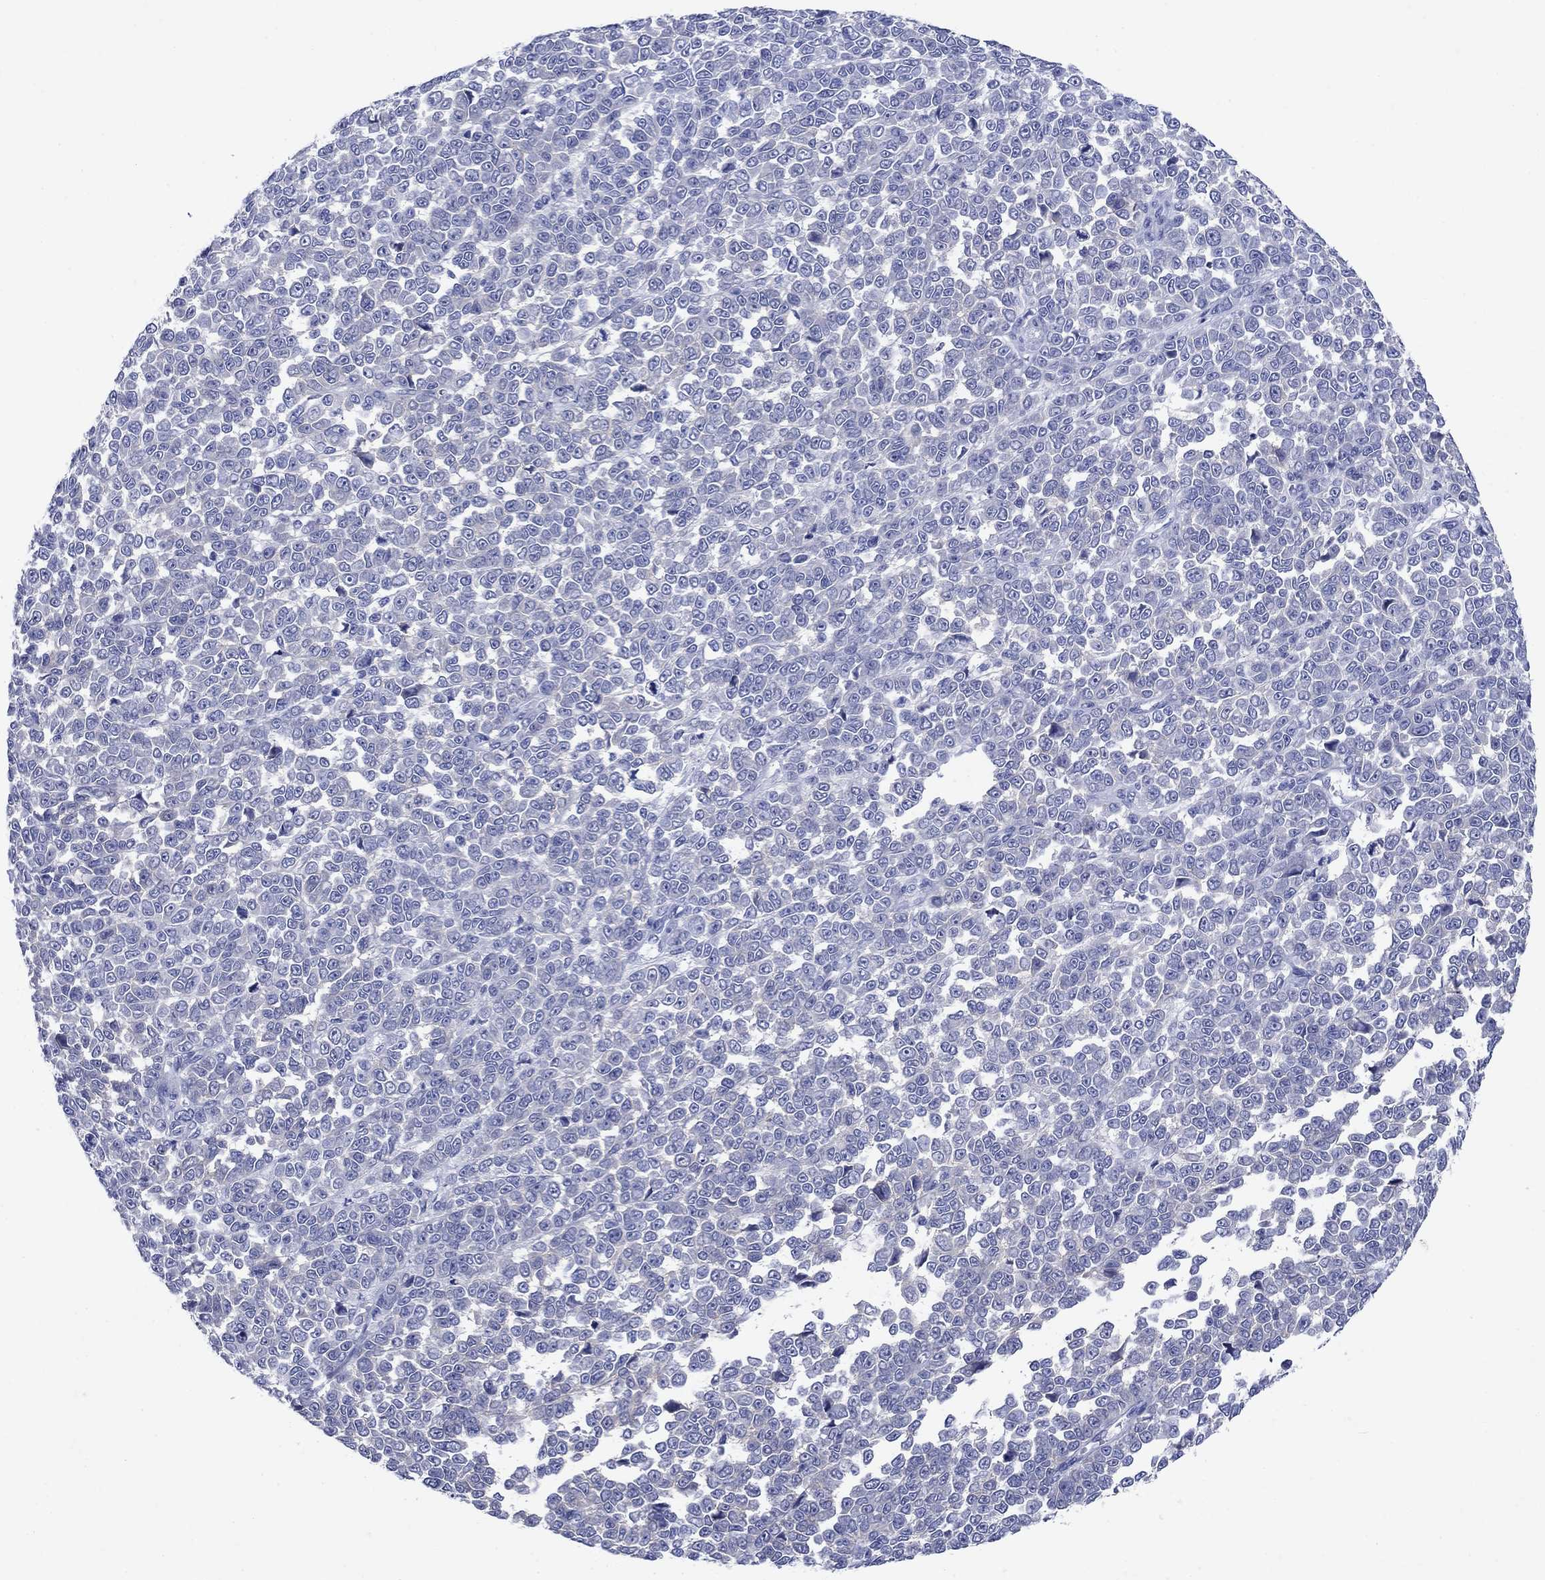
{"staining": {"intensity": "negative", "quantity": "none", "location": "none"}, "tissue": "melanoma", "cell_type": "Tumor cells", "image_type": "cancer", "snomed": [{"axis": "morphology", "description": "Malignant melanoma, NOS"}, {"axis": "topography", "description": "Skin"}], "caption": "Immunohistochemistry (IHC) histopathology image of neoplastic tissue: melanoma stained with DAB (3,3'-diaminobenzidine) reveals no significant protein positivity in tumor cells.", "gene": "SULT2B1", "patient": {"sex": "female", "age": 95}}